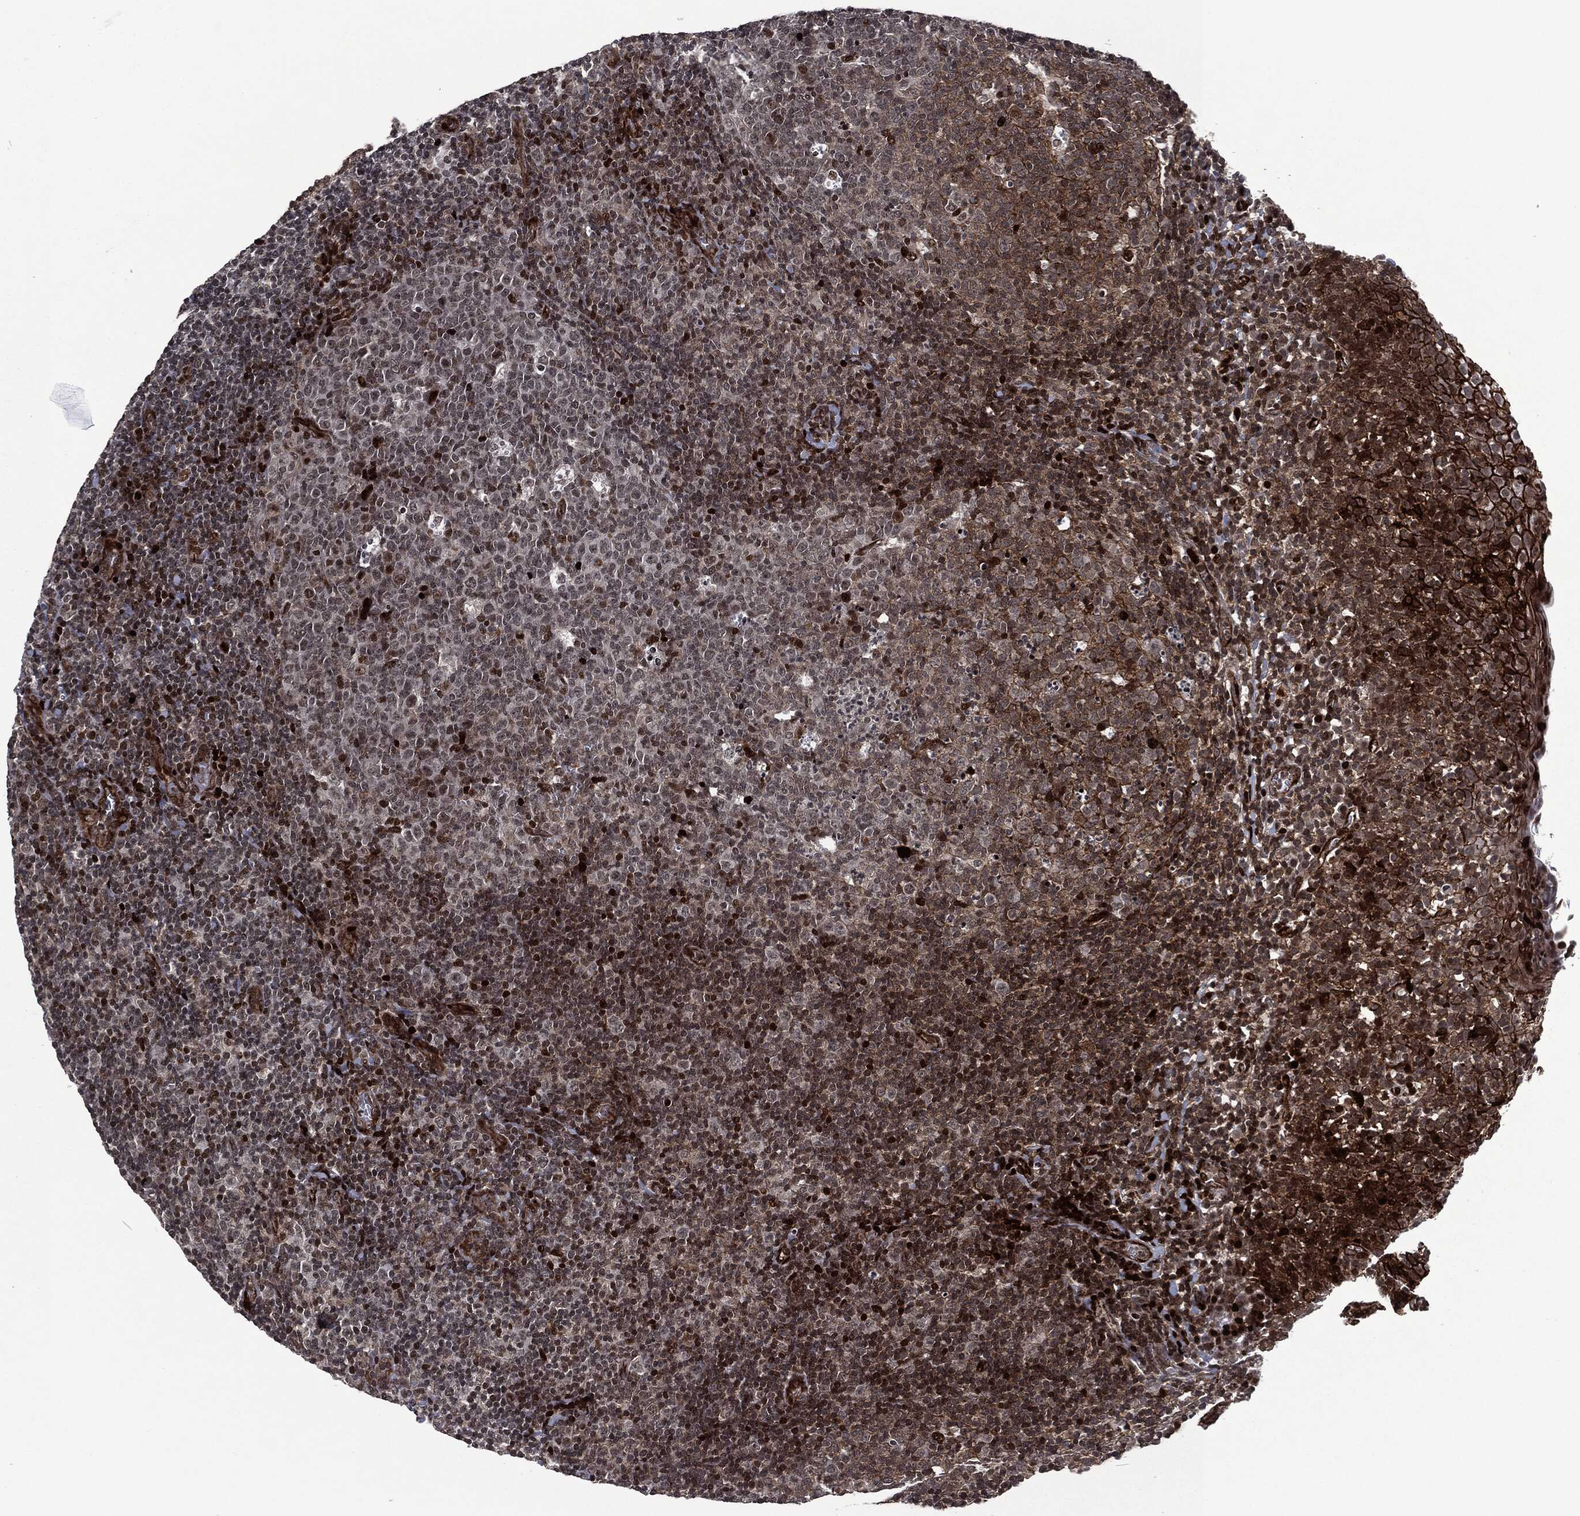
{"staining": {"intensity": "strong", "quantity": "<25%", "location": "nuclear"}, "tissue": "tonsil", "cell_type": "Germinal center cells", "image_type": "normal", "snomed": [{"axis": "morphology", "description": "Normal tissue, NOS"}, {"axis": "topography", "description": "Tonsil"}], "caption": "IHC (DAB (3,3'-diaminobenzidine)) staining of normal tonsil demonstrates strong nuclear protein staining in about <25% of germinal center cells. (DAB IHC with brightfield microscopy, high magnification).", "gene": "EGFR", "patient": {"sex": "female", "age": 5}}